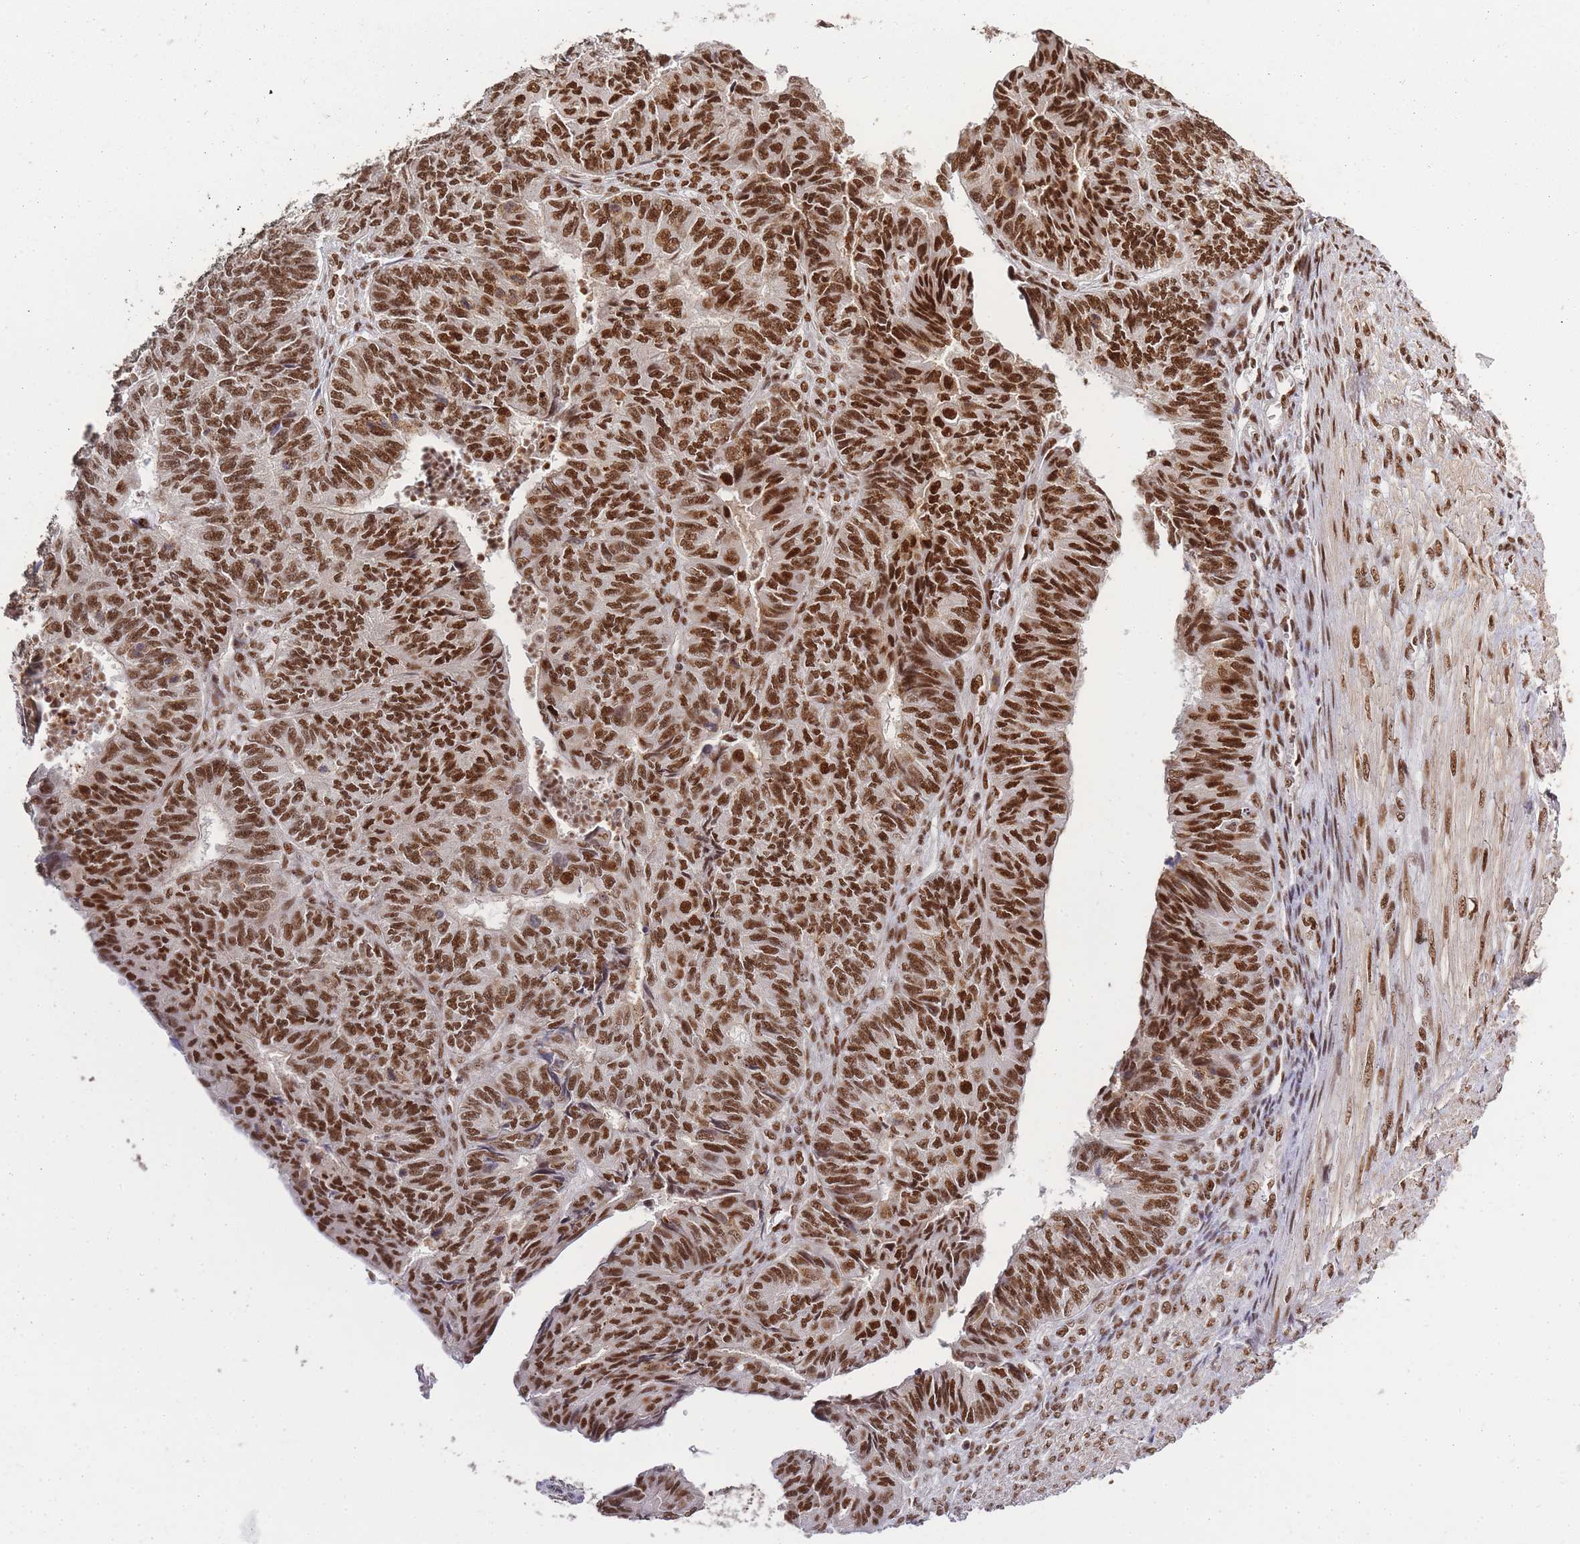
{"staining": {"intensity": "strong", "quantity": ">75%", "location": "nuclear"}, "tissue": "endometrial cancer", "cell_type": "Tumor cells", "image_type": "cancer", "snomed": [{"axis": "morphology", "description": "Adenocarcinoma, NOS"}, {"axis": "topography", "description": "Endometrium"}], "caption": "Adenocarcinoma (endometrial) was stained to show a protein in brown. There is high levels of strong nuclear staining in about >75% of tumor cells.", "gene": "PRKDC", "patient": {"sex": "female", "age": 32}}